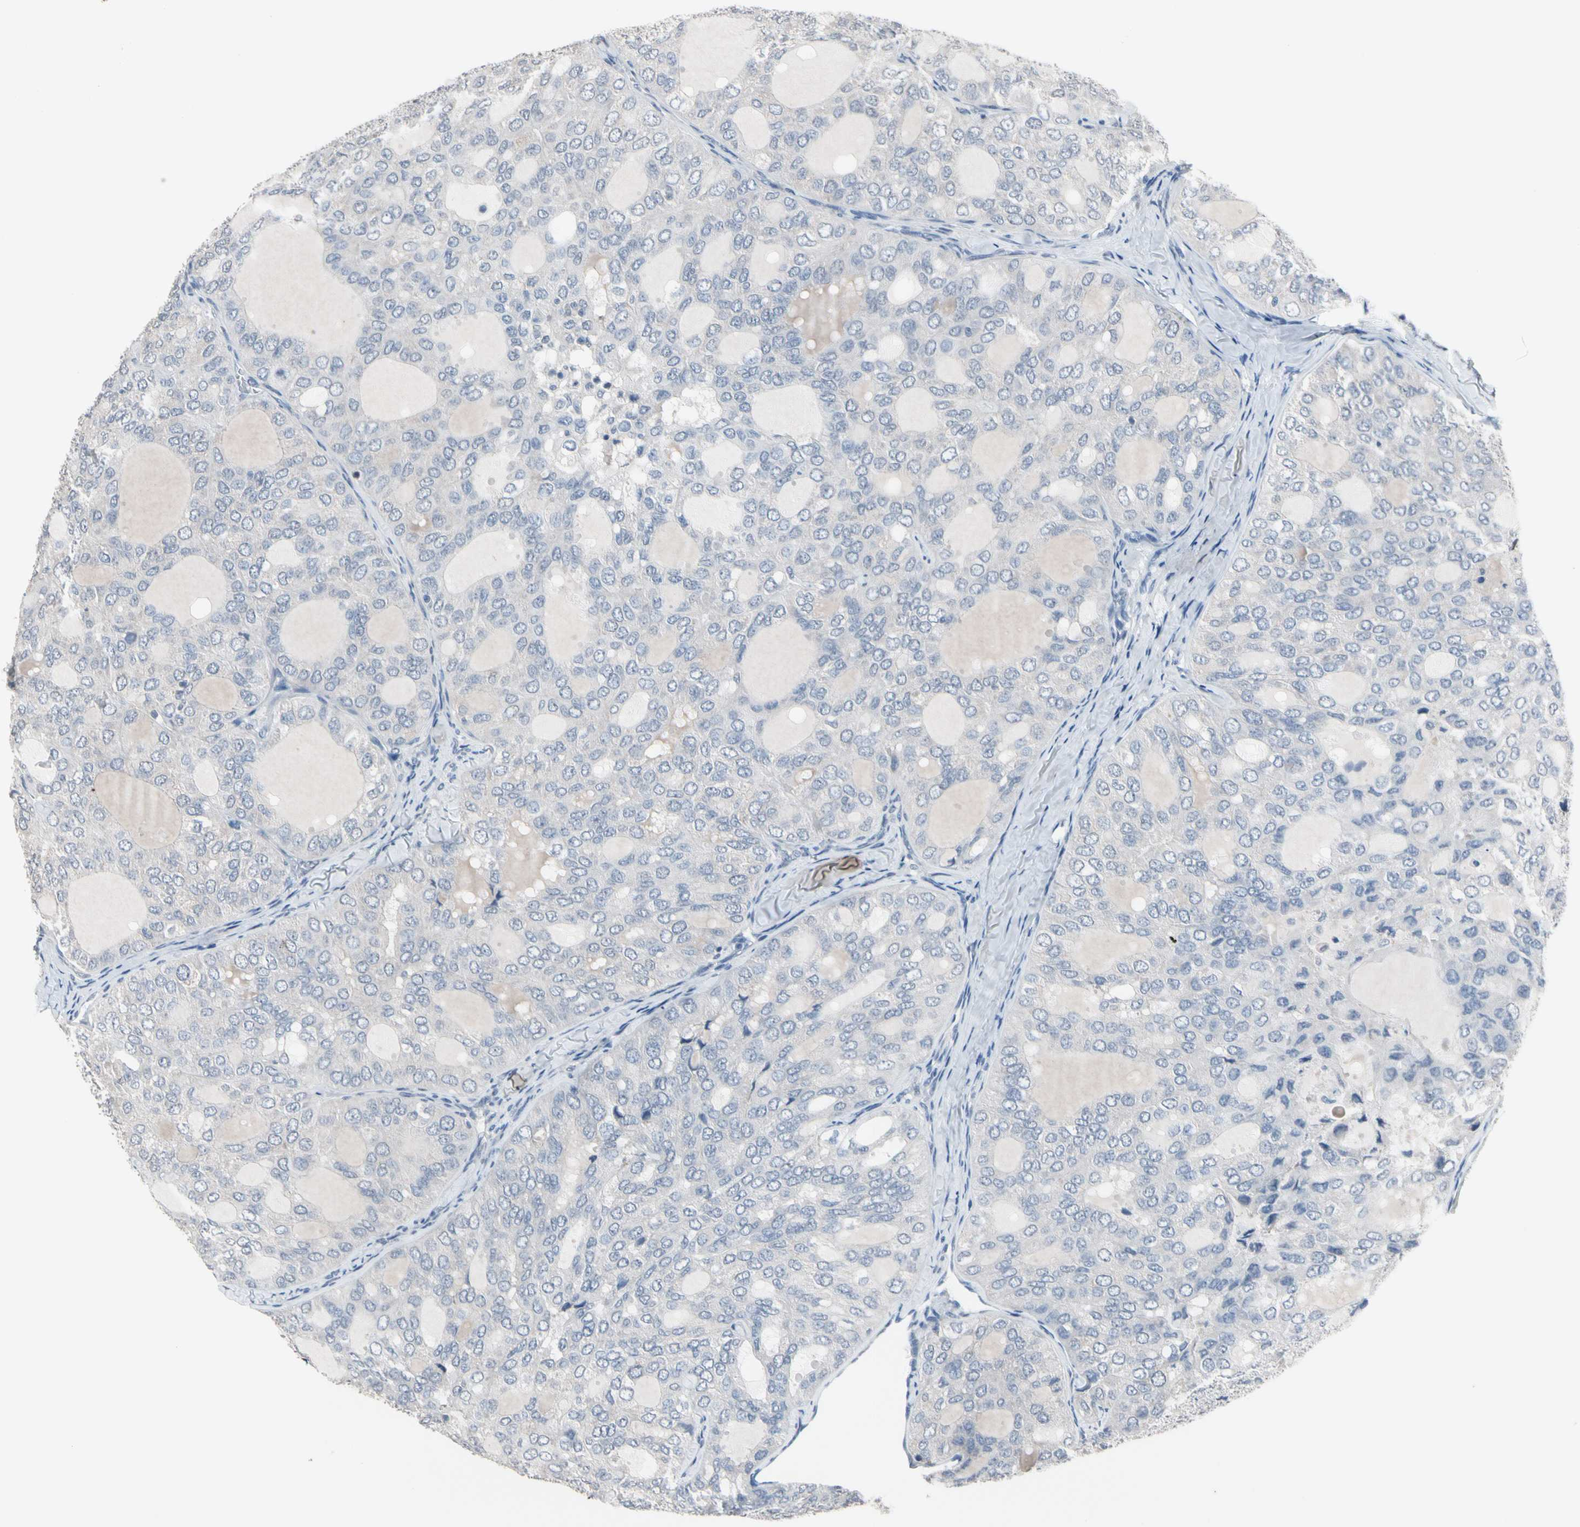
{"staining": {"intensity": "negative", "quantity": "none", "location": "none"}, "tissue": "thyroid cancer", "cell_type": "Tumor cells", "image_type": "cancer", "snomed": [{"axis": "morphology", "description": "Follicular adenoma carcinoma, NOS"}, {"axis": "topography", "description": "Thyroid gland"}], "caption": "DAB (3,3'-diaminobenzidine) immunohistochemical staining of follicular adenoma carcinoma (thyroid) exhibits no significant expression in tumor cells.", "gene": "SV2A", "patient": {"sex": "male", "age": 75}}